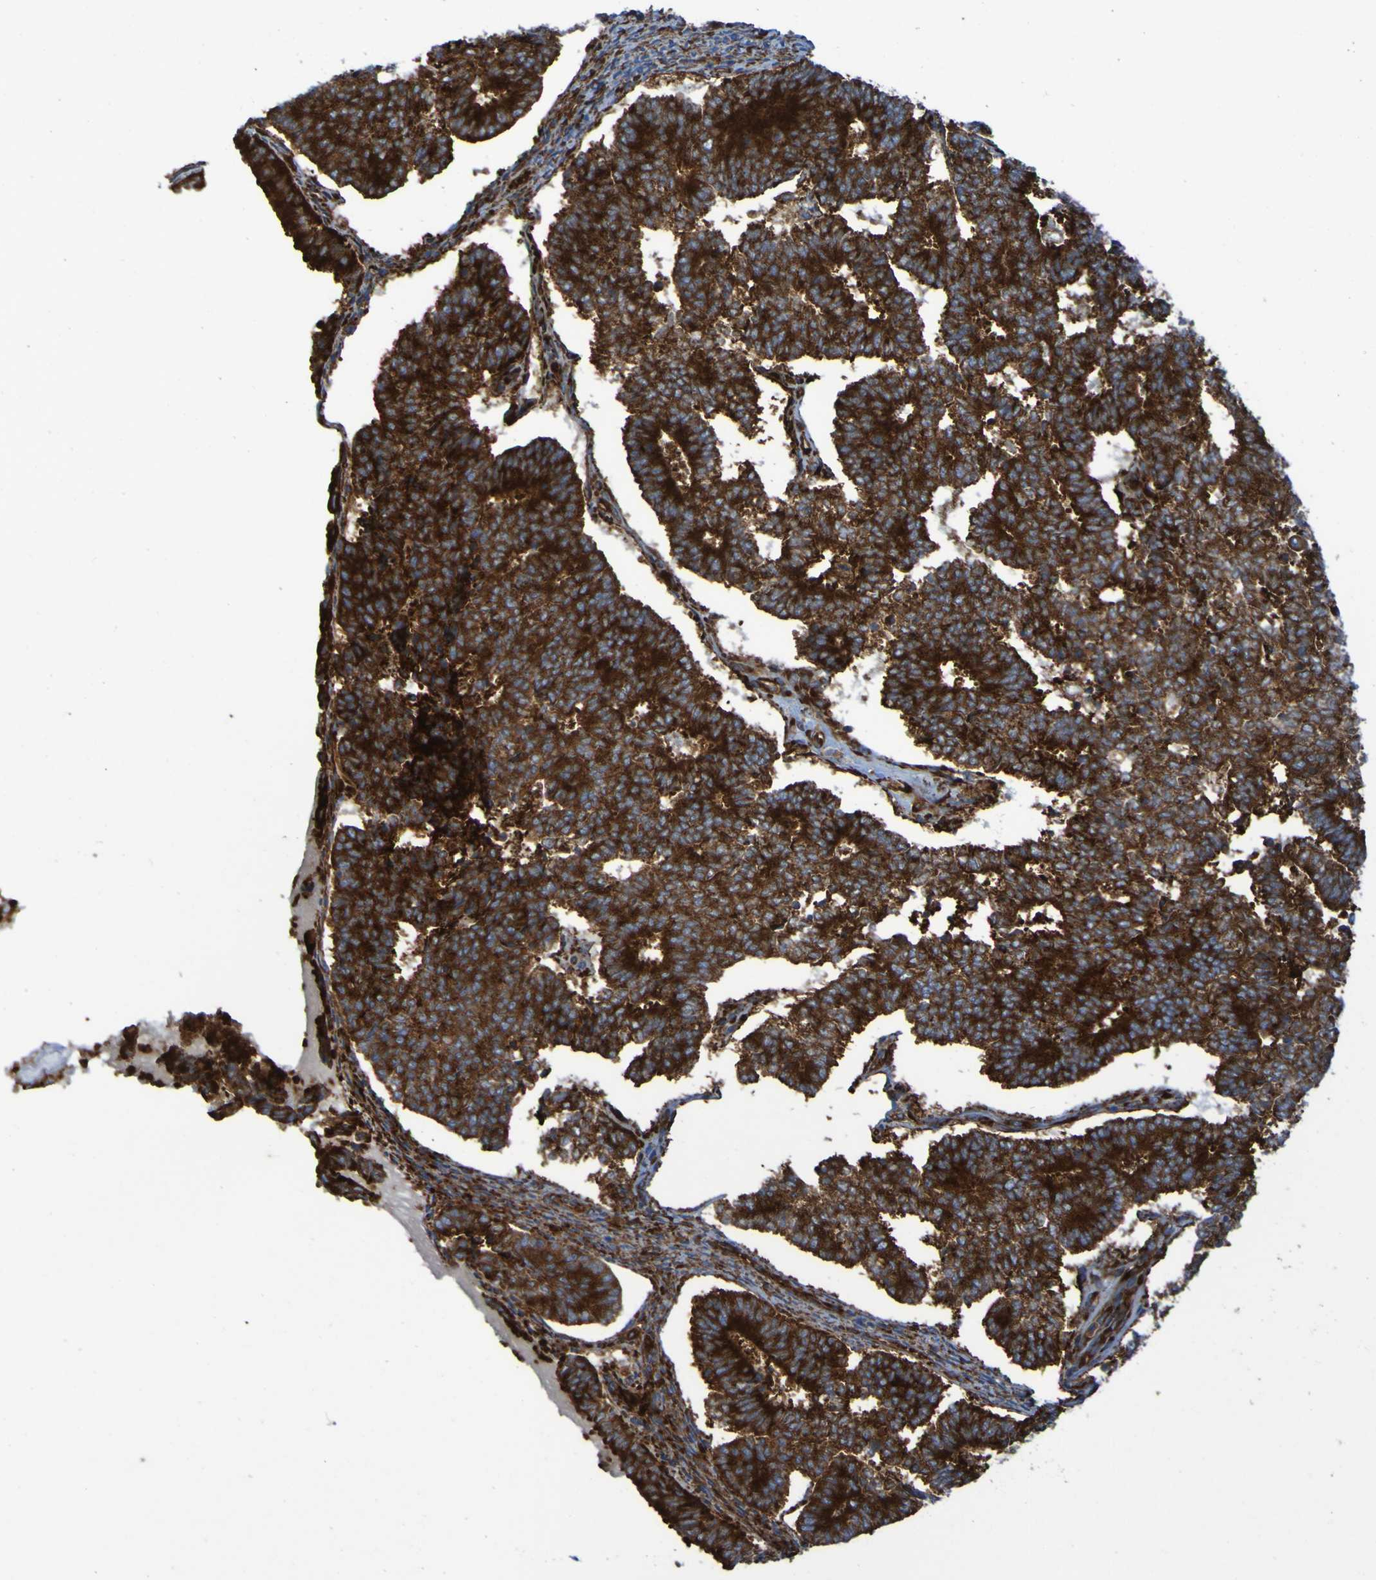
{"staining": {"intensity": "strong", "quantity": ">75%", "location": "cytoplasmic/membranous"}, "tissue": "endometrial cancer", "cell_type": "Tumor cells", "image_type": "cancer", "snomed": [{"axis": "morphology", "description": "Adenocarcinoma, NOS"}, {"axis": "topography", "description": "Endometrium"}], "caption": "Endometrial cancer (adenocarcinoma) tissue displays strong cytoplasmic/membranous positivity in approximately >75% of tumor cells The protein of interest is shown in brown color, while the nuclei are stained blue.", "gene": "RPL10", "patient": {"sex": "female", "age": 70}}